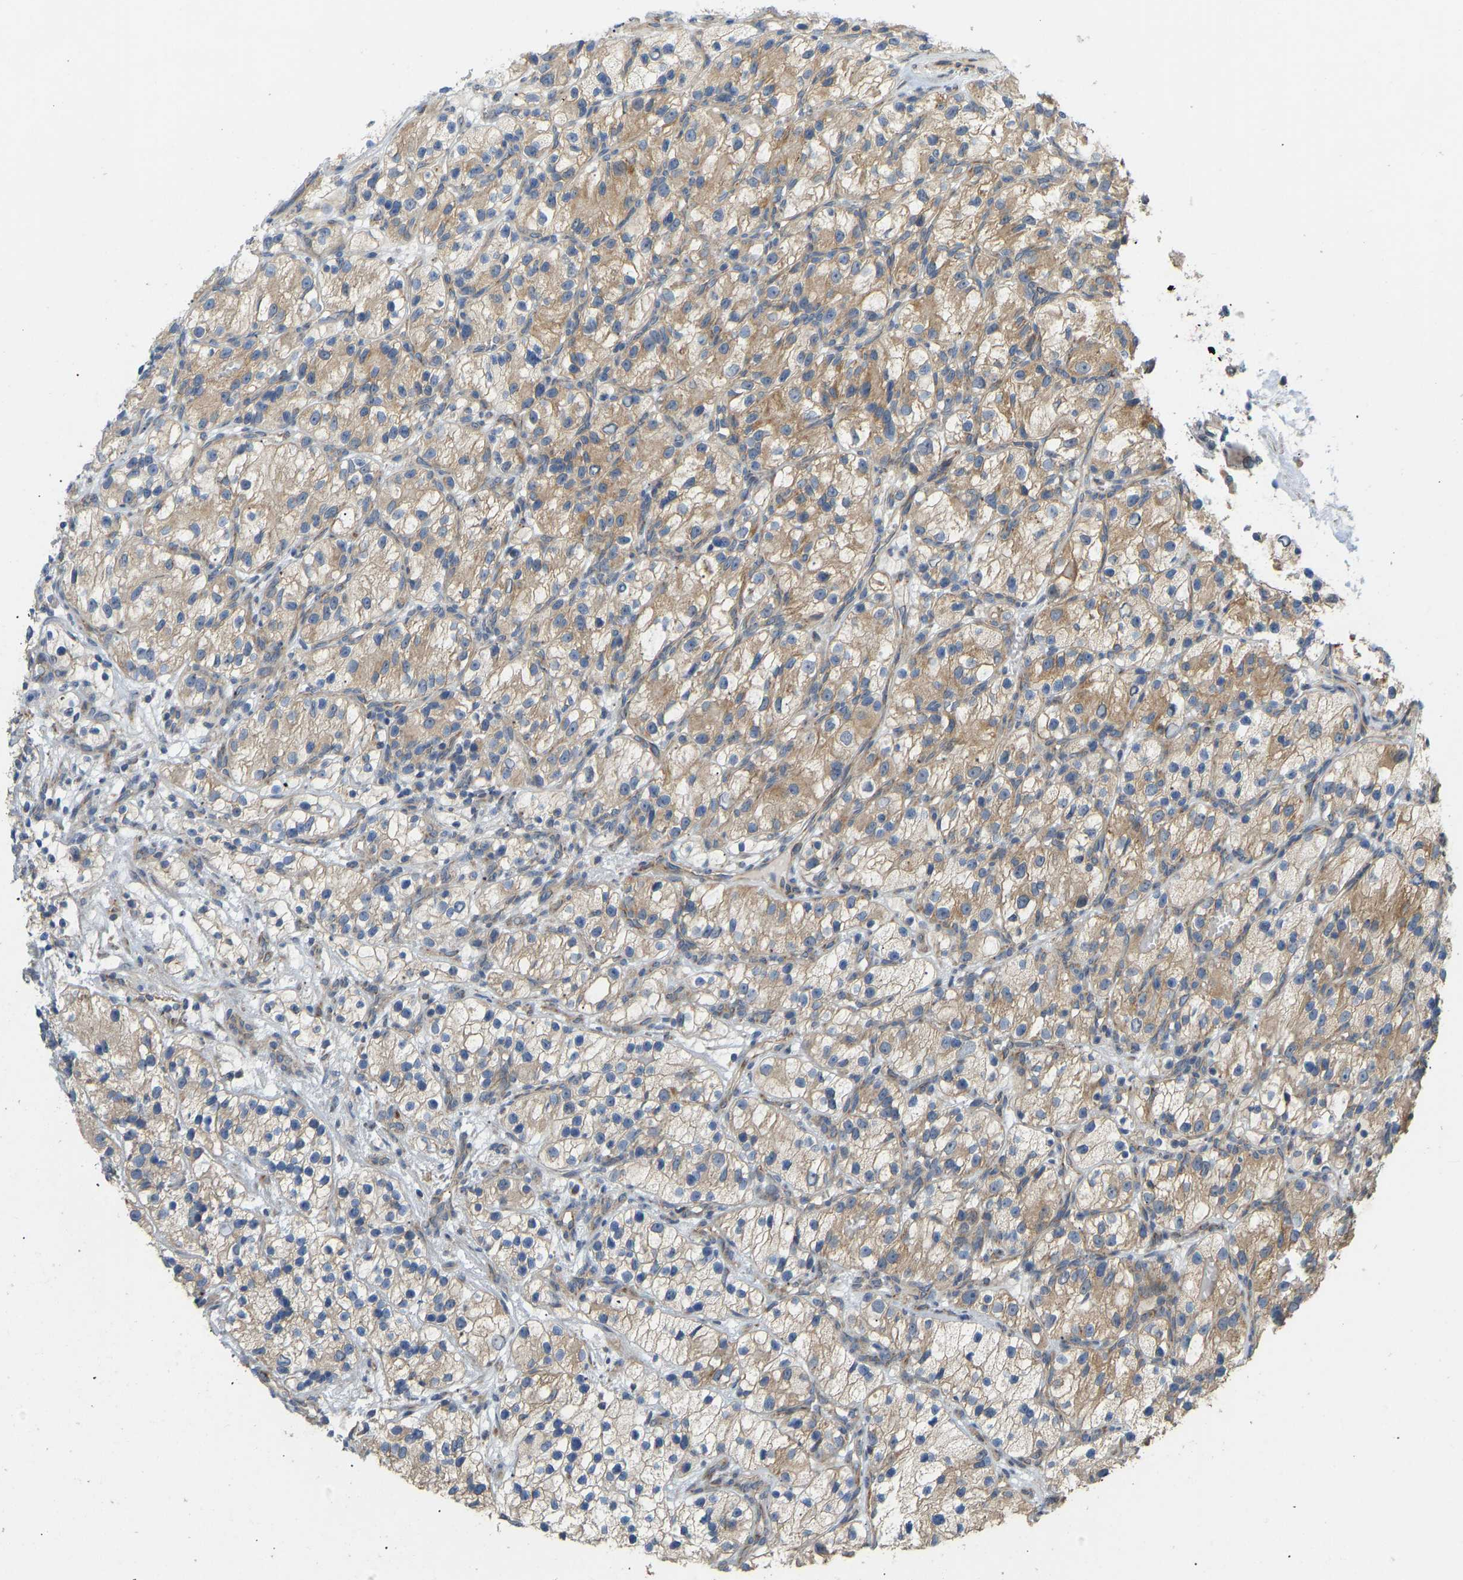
{"staining": {"intensity": "moderate", "quantity": "25%-75%", "location": "cytoplasmic/membranous"}, "tissue": "renal cancer", "cell_type": "Tumor cells", "image_type": "cancer", "snomed": [{"axis": "morphology", "description": "Adenocarcinoma, NOS"}, {"axis": "topography", "description": "Kidney"}], "caption": "Tumor cells demonstrate medium levels of moderate cytoplasmic/membranous positivity in approximately 25%-75% of cells in adenocarcinoma (renal). (IHC, brightfield microscopy, high magnification).", "gene": "HACD2", "patient": {"sex": "male", "age": 59}}